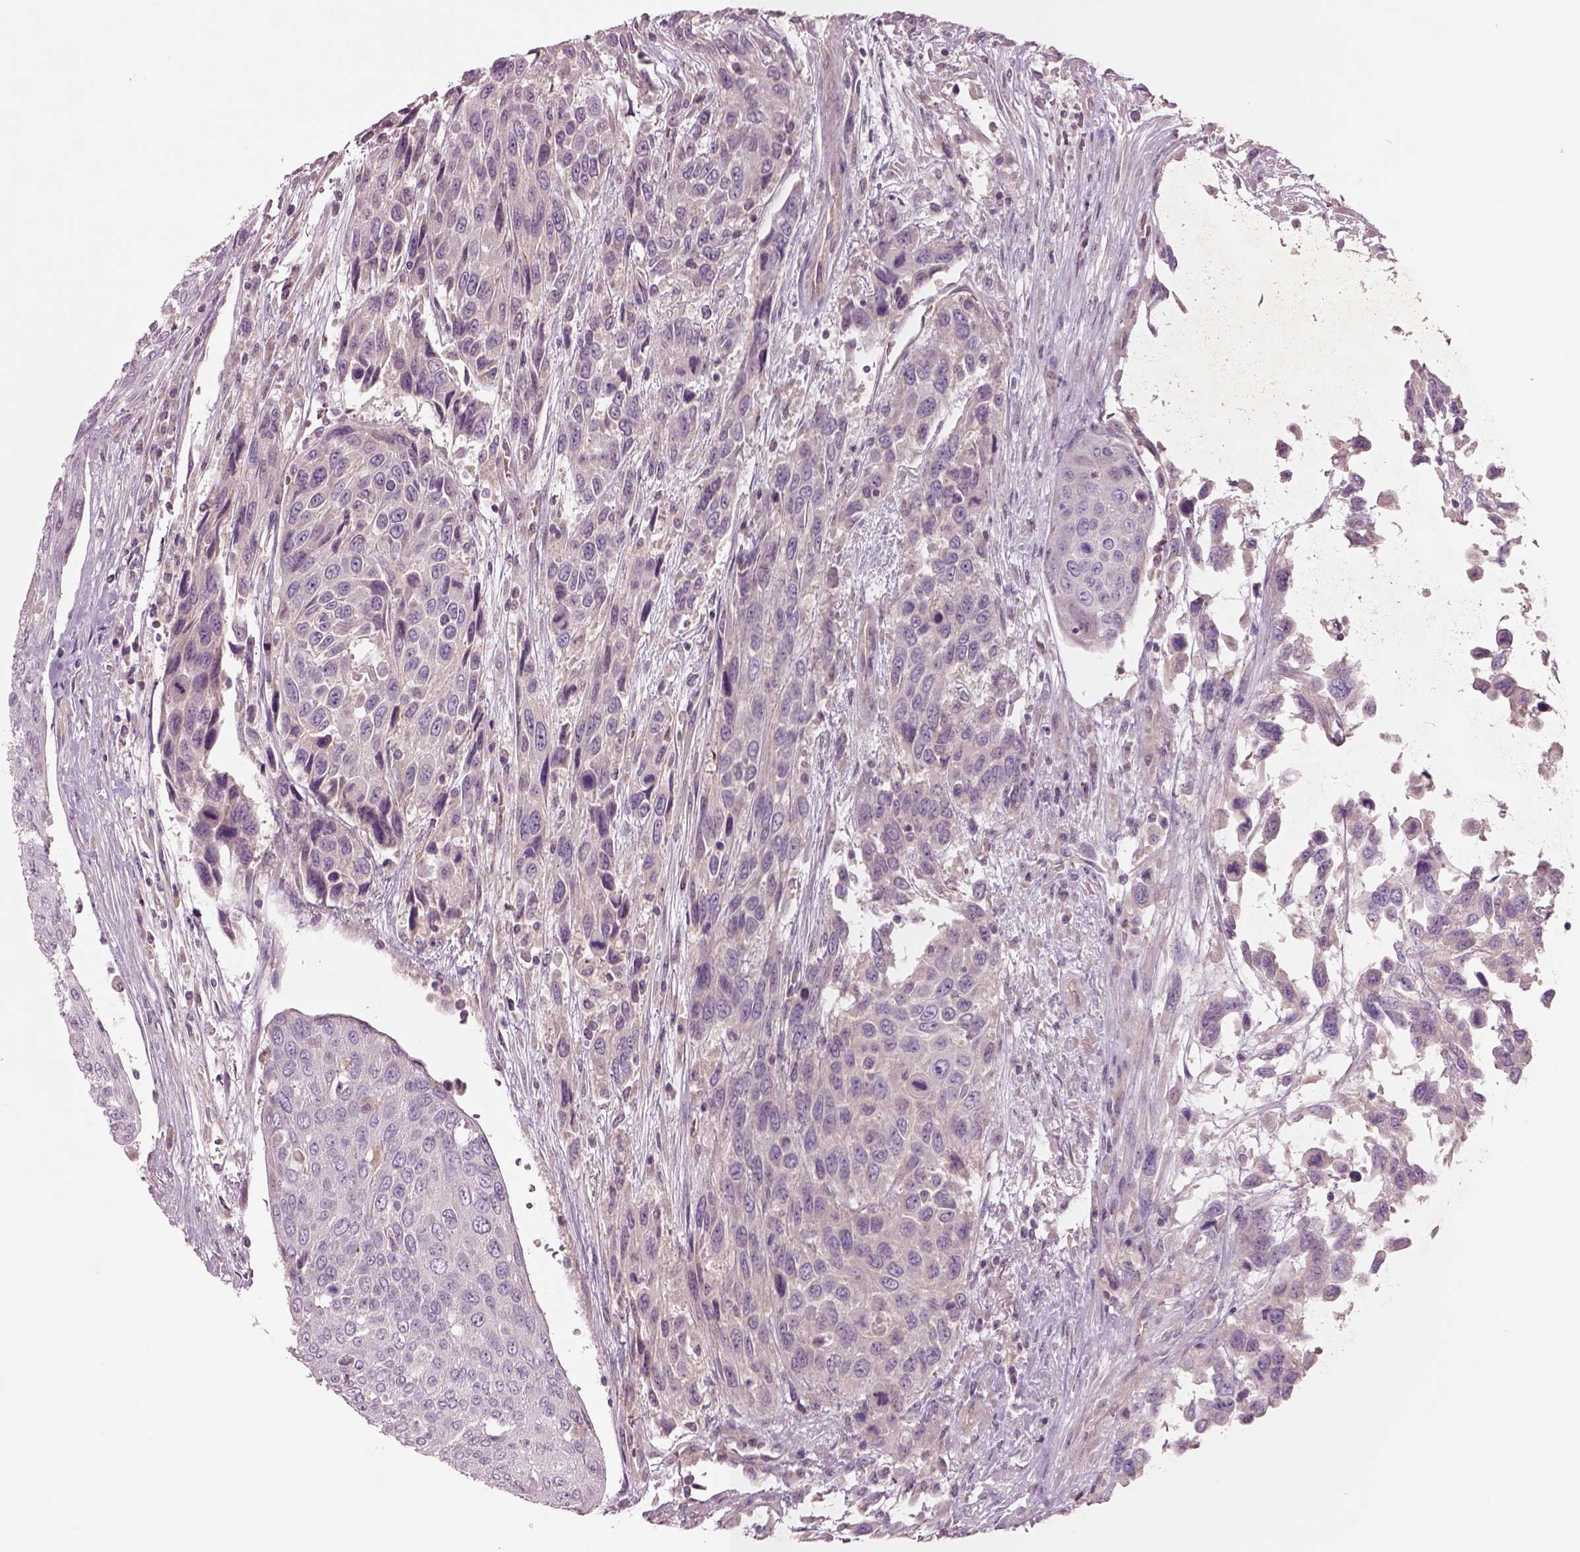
{"staining": {"intensity": "negative", "quantity": "none", "location": "none"}, "tissue": "urothelial cancer", "cell_type": "Tumor cells", "image_type": "cancer", "snomed": [{"axis": "morphology", "description": "Urothelial carcinoma, High grade"}, {"axis": "topography", "description": "Urinary bladder"}], "caption": "Protein analysis of urothelial carcinoma (high-grade) reveals no significant expression in tumor cells.", "gene": "DUOXA2", "patient": {"sex": "female", "age": 70}}